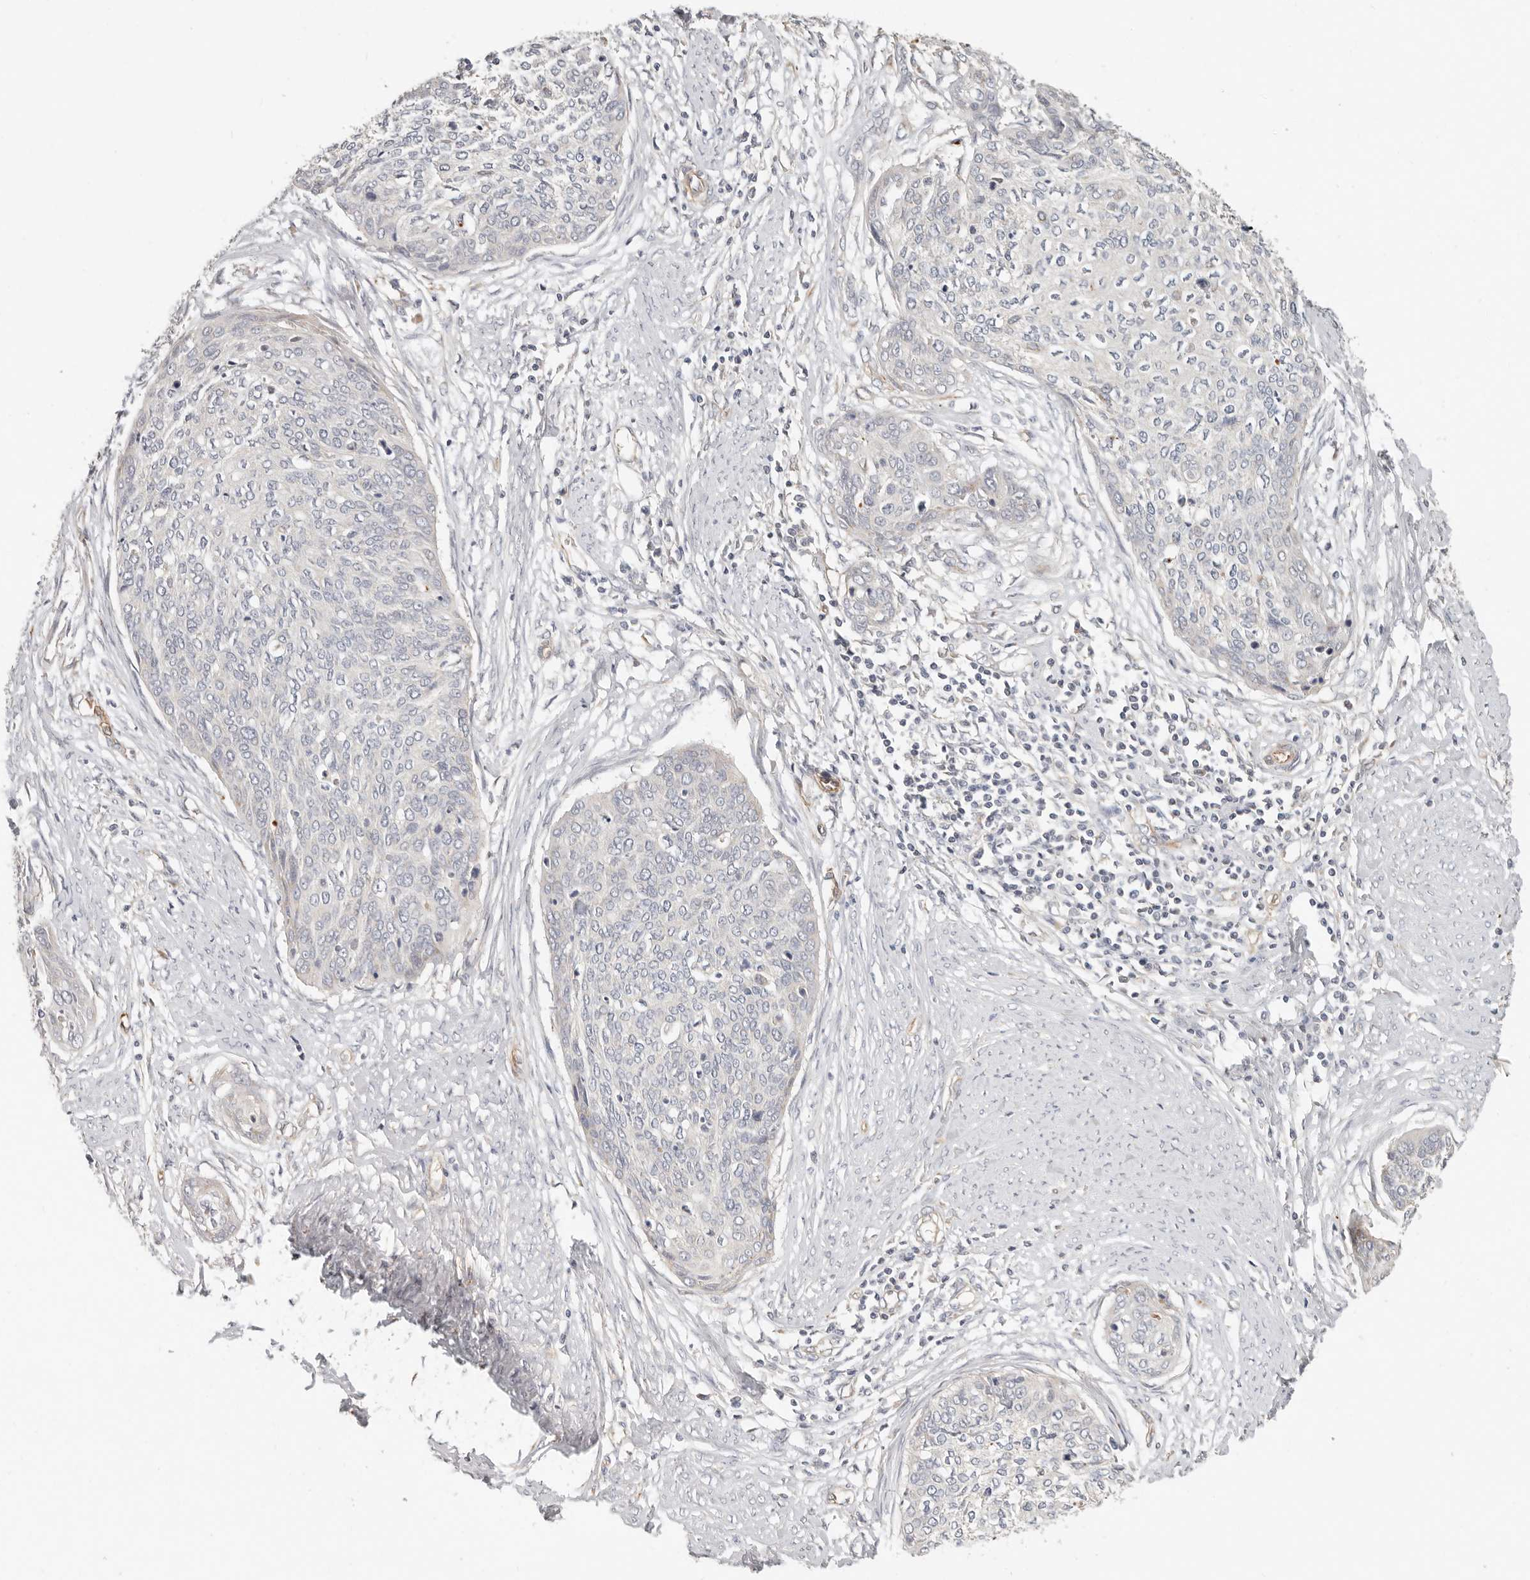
{"staining": {"intensity": "negative", "quantity": "none", "location": "none"}, "tissue": "cervical cancer", "cell_type": "Tumor cells", "image_type": "cancer", "snomed": [{"axis": "morphology", "description": "Squamous cell carcinoma, NOS"}, {"axis": "topography", "description": "Cervix"}], "caption": "Immunohistochemical staining of cervical cancer (squamous cell carcinoma) exhibits no significant staining in tumor cells. The staining was performed using DAB to visualize the protein expression in brown, while the nuclei were stained in blue with hematoxylin (Magnification: 20x).", "gene": "SPRING1", "patient": {"sex": "female", "age": 37}}